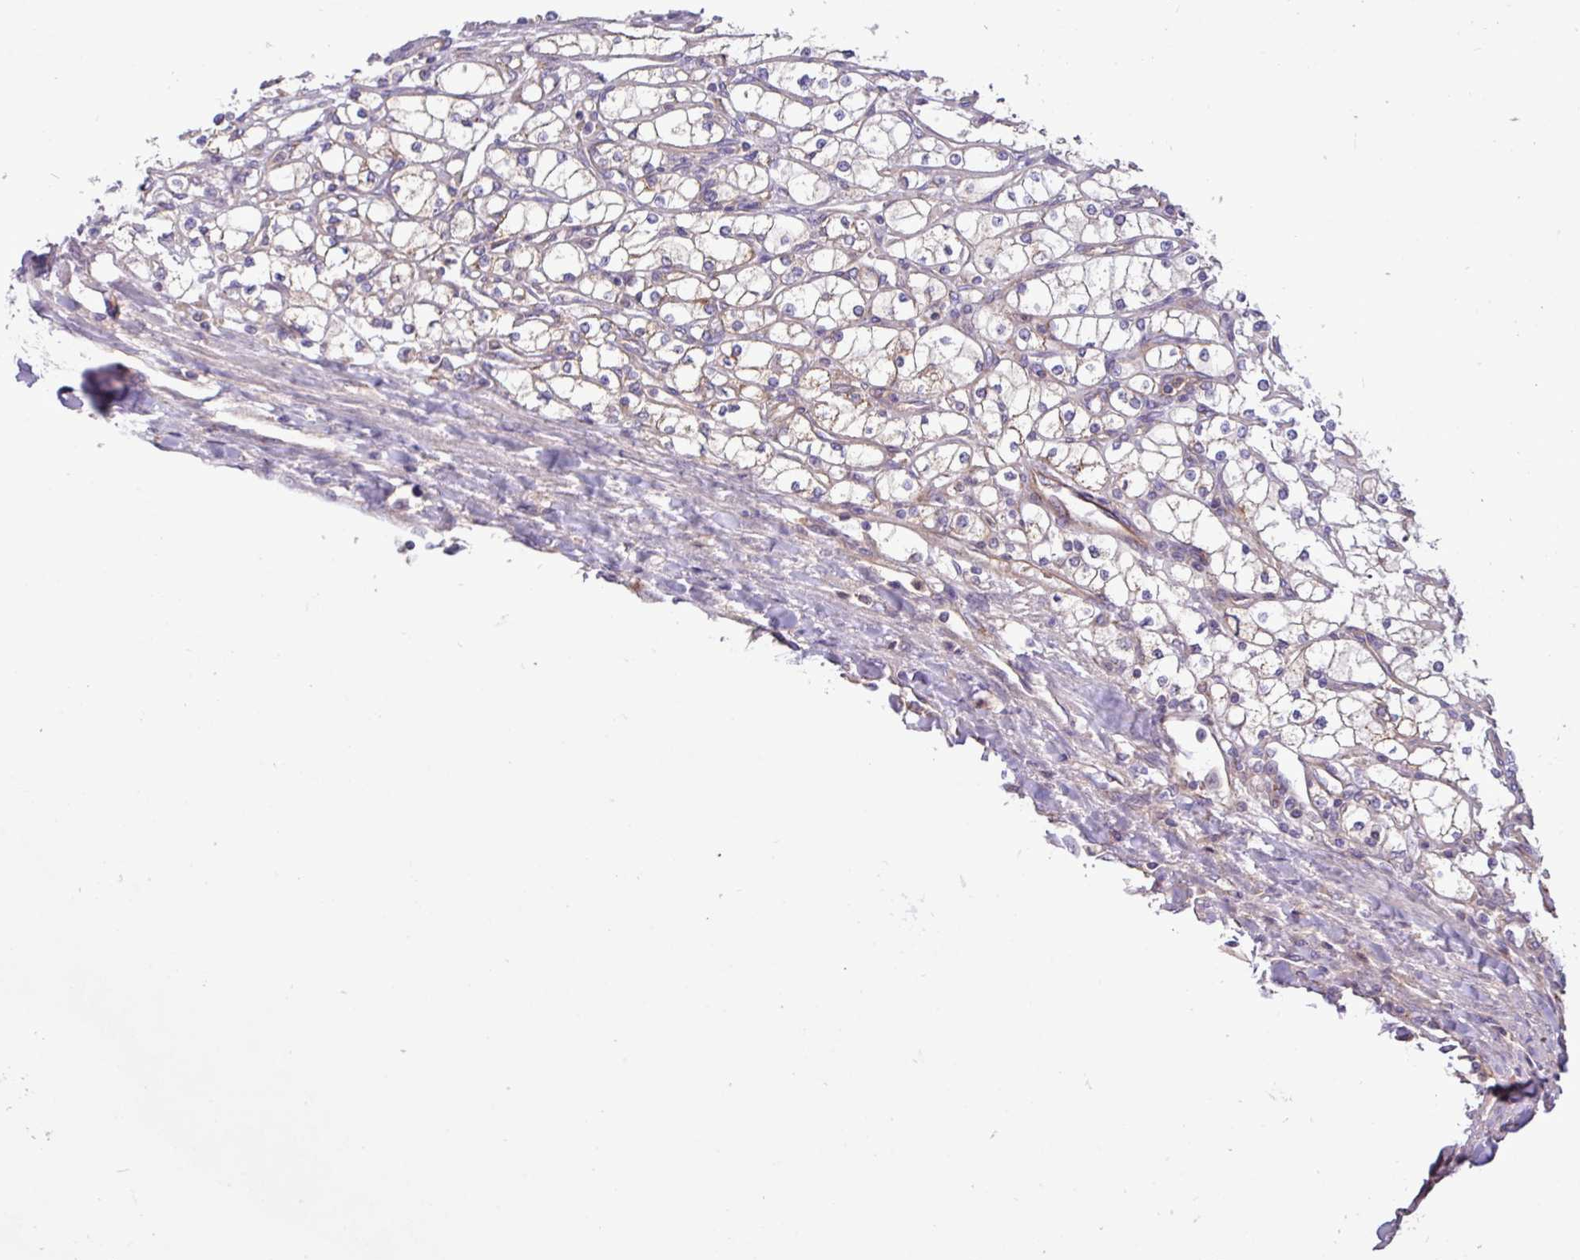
{"staining": {"intensity": "moderate", "quantity": "25%-75%", "location": "cytoplasmic/membranous"}, "tissue": "renal cancer", "cell_type": "Tumor cells", "image_type": "cancer", "snomed": [{"axis": "morphology", "description": "Adenocarcinoma, NOS"}, {"axis": "topography", "description": "Kidney"}], "caption": "The photomicrograph reveals immunohistochemical staining of renal cancer. There is moderate cytoplasmic/membranous expression is appreciated in approximately 25%-75% of tumor cells.", "gene": "RAB19", "patient": {"sex": "male", "age": 80}}